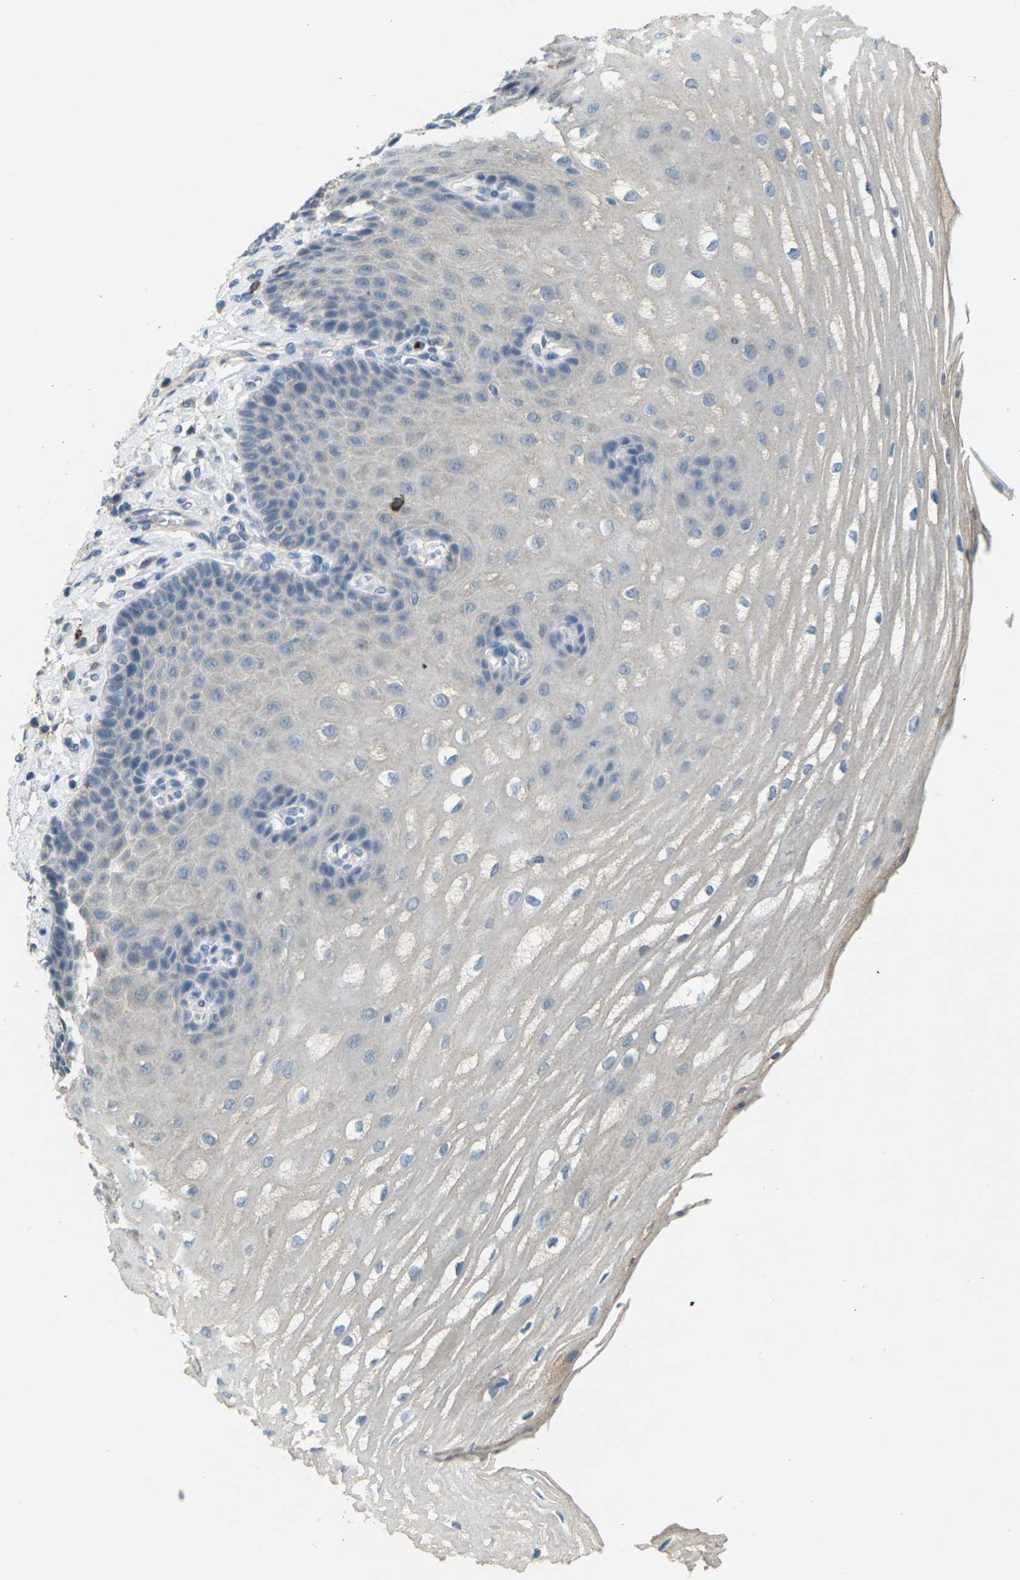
{"staining": {"intensity": "negative", "quantity": "none", "location": "none"}, "tissue": "esophagus", "cell_type": "Squamous epithelial cells", "image_type": "normal", "snomed": [{"axis": "morphology", "description": "Normal tissue, NOS"}, {"axis": "topography", "description": "Esophagus"}], "caption": "Squamous epithelial cells are negative for brown protein staining in normal esophagus. Nuclei are stained in blue.", "gene": "CD19", "patient": {"sex": "male", "age": 54}}